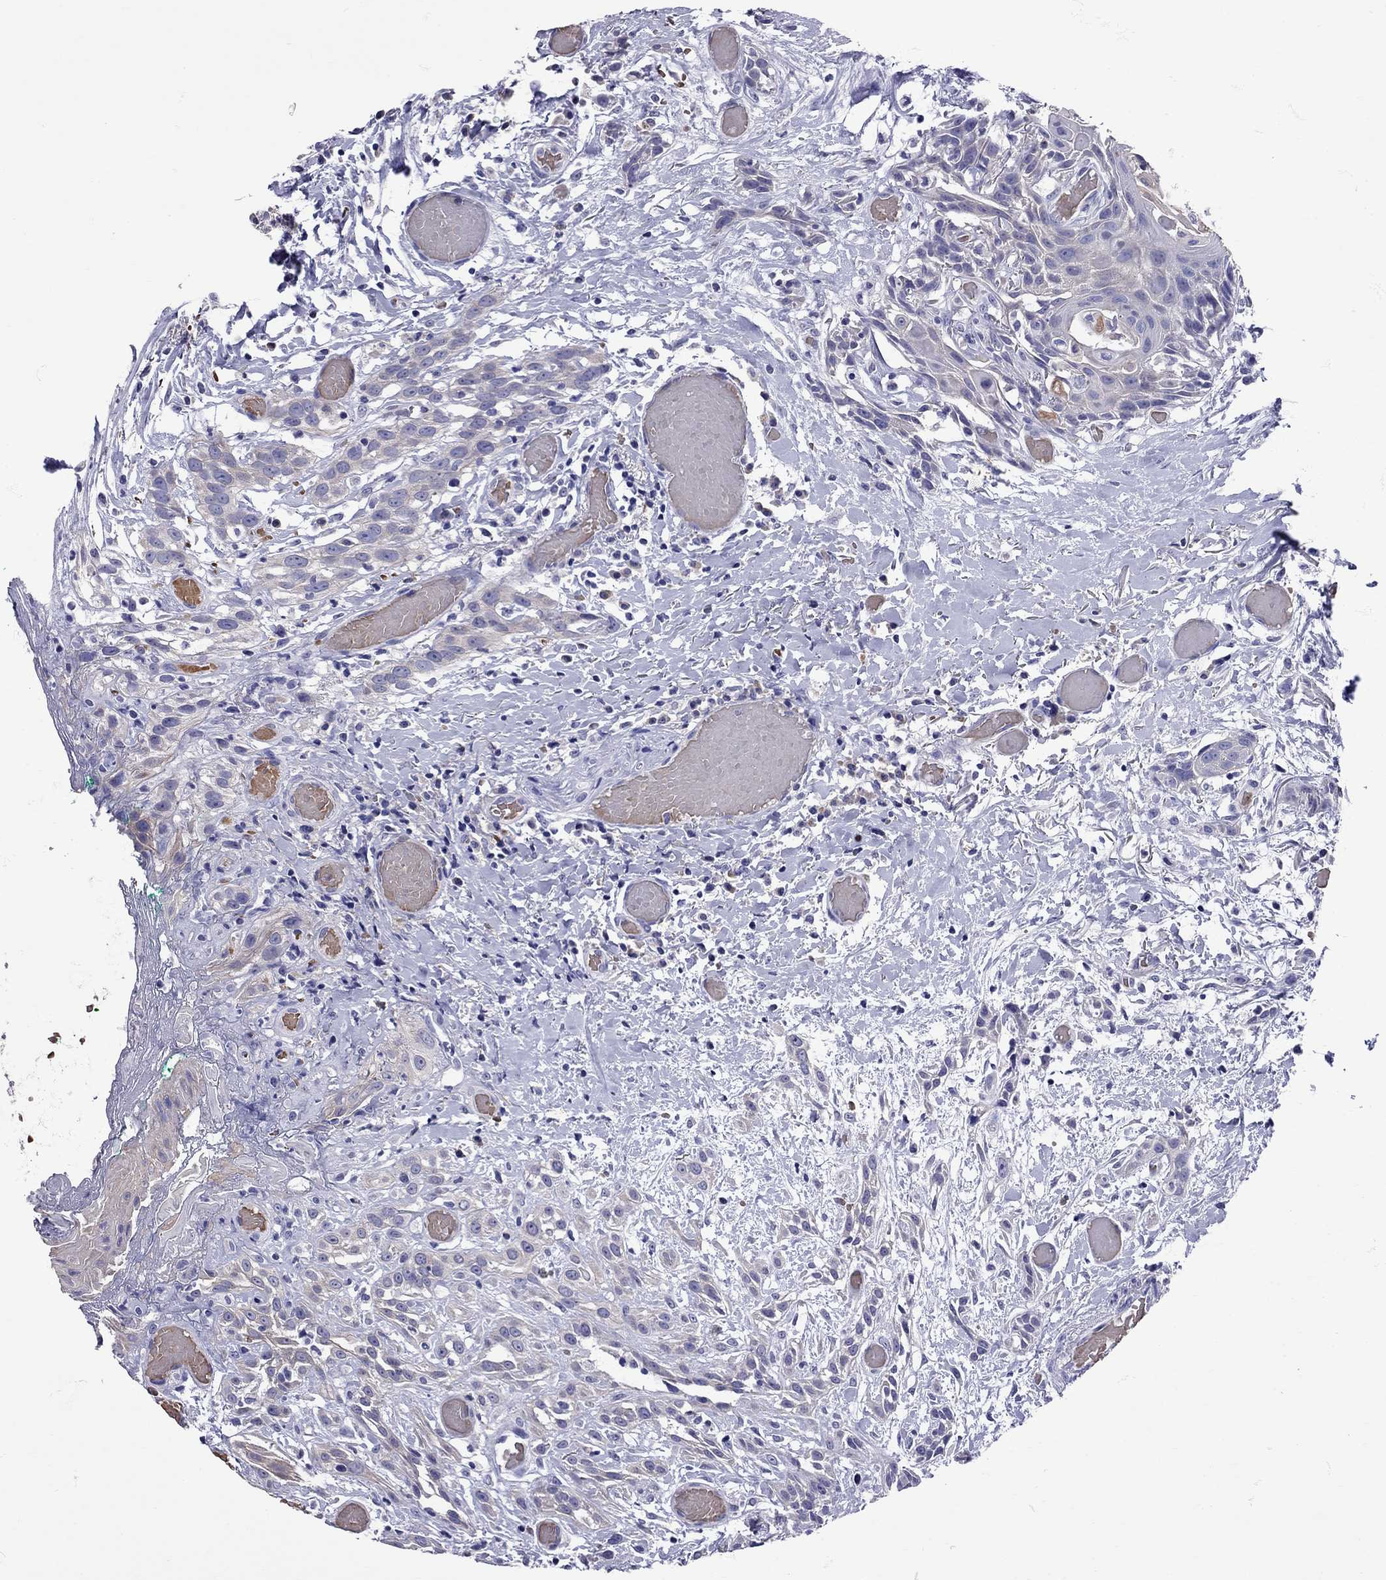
{"staining": {"intensity": "weak", "quantity": "<25%", "location": "cytoplasmic/membranous"}, "tissue": "head and neck cancer", "cell_type": "Tumor cells", "image_type": "cancer", "snomed": [{"axis": "morphology", "description": "Normal tissue, NOS"}, {"axis": "morphology", "description": "Squamous cell carcinoma, NOS"}, {"axis": "topography", "description": "Oral tissue"}, {"axis": "topography", "description": "Salivary gland"}, {"axis": "topography", "description": "Head-Neck"}], "caption": "Immunohistochemical staining of human head and neck squamous cell carcinoma displays no significant positivity in tumor cells.", "gene": "TBR1", "patient": {"sex": "female", "age": 62}}